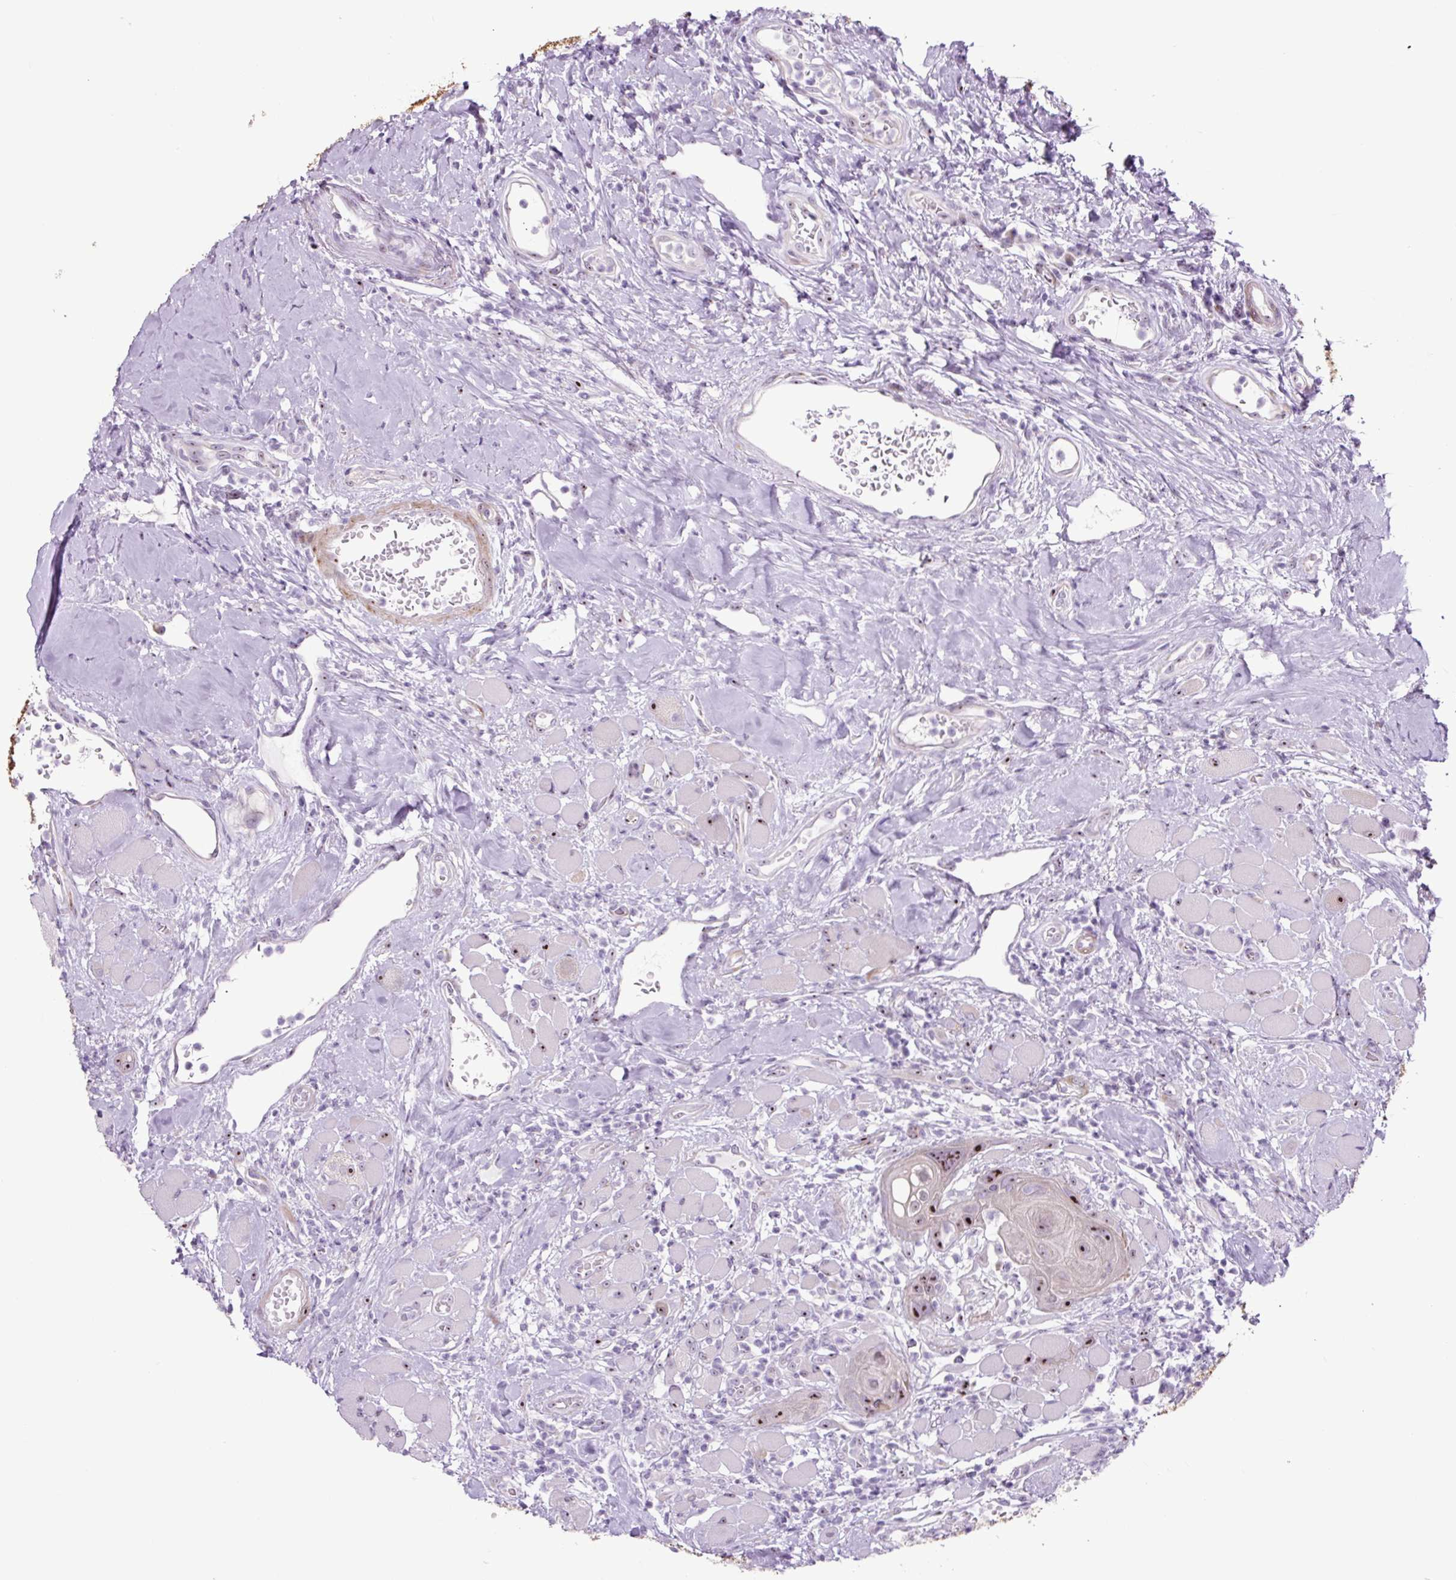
{"staining": {"intensity": "strong", "quantity": ">75%", "location": "nuclear"}, "tissue": "head and neck cancer", "cell_type": "Tumor cells", "image_type": "cancer", "snomed": [{"axis": "morphology", "description": "Squamous cell carcinoma, NOS"}, {"axis": "topography", "description": "Head-Neck"}], "caption": "Immunohistochemistry (IHC) of human squamous cell carcinoma (head and neck) displays high levels of strong nuclear expression in about >75% of tumor cells.", "gene": "RRS1", "patient": {"sex": "female", "age": 59}}